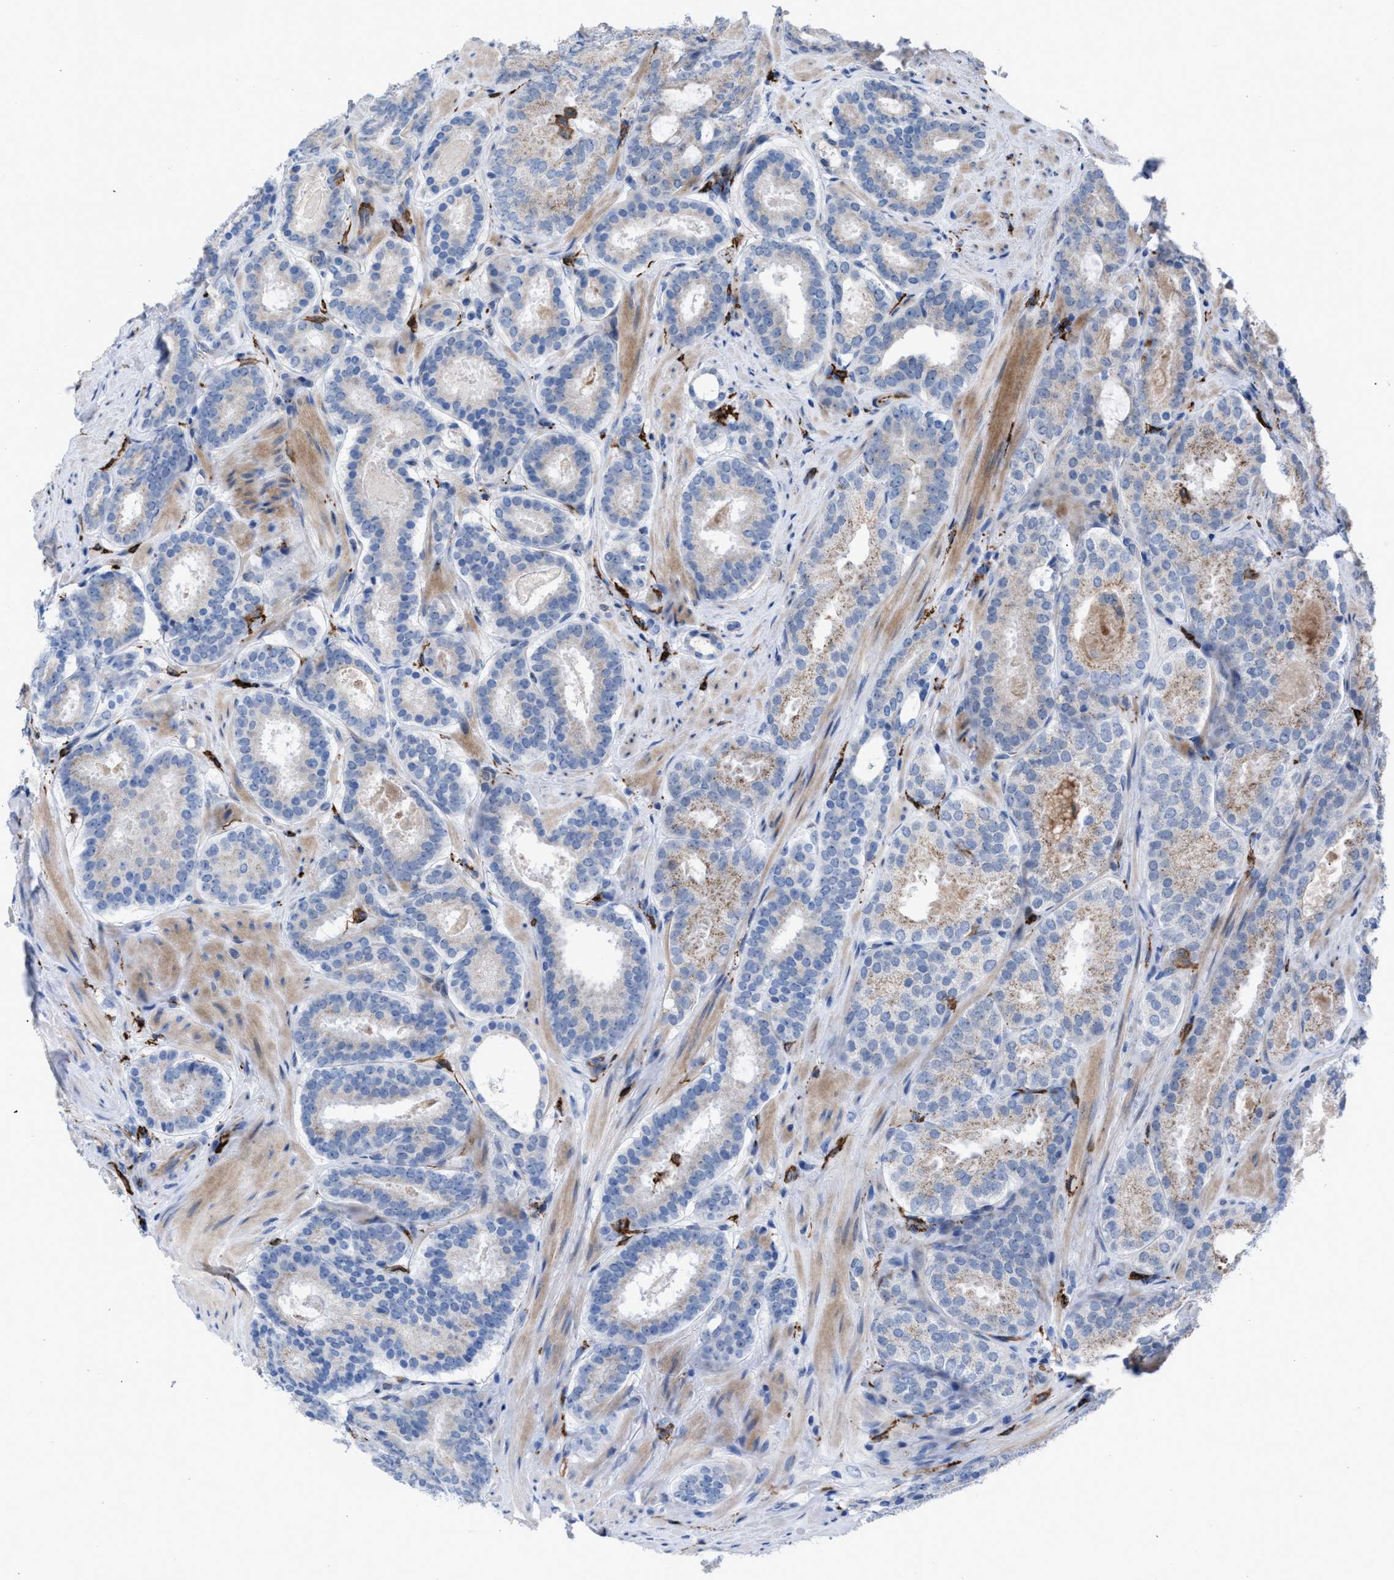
{"staining": {"intensity": "negative", "quantity": "none", "location": "none"}, "tissue": "prostate cancer", "cell_type": "Tumor cells", "image_type": "cancer", "snomed": [{"axis": "morphology", "description": "Adenocarcinoma, Low grade"}, {"axis": "topography", "description": "Prostate"}], "caption": "Human prostate cancer (adenocarcinoma (low-grade)) stained for a protein using immunohistochemistry (IHC) shows no staining in tumor cells.", "gene": "SLC47A1", "patient": {"sex": "male", "age": 69}}